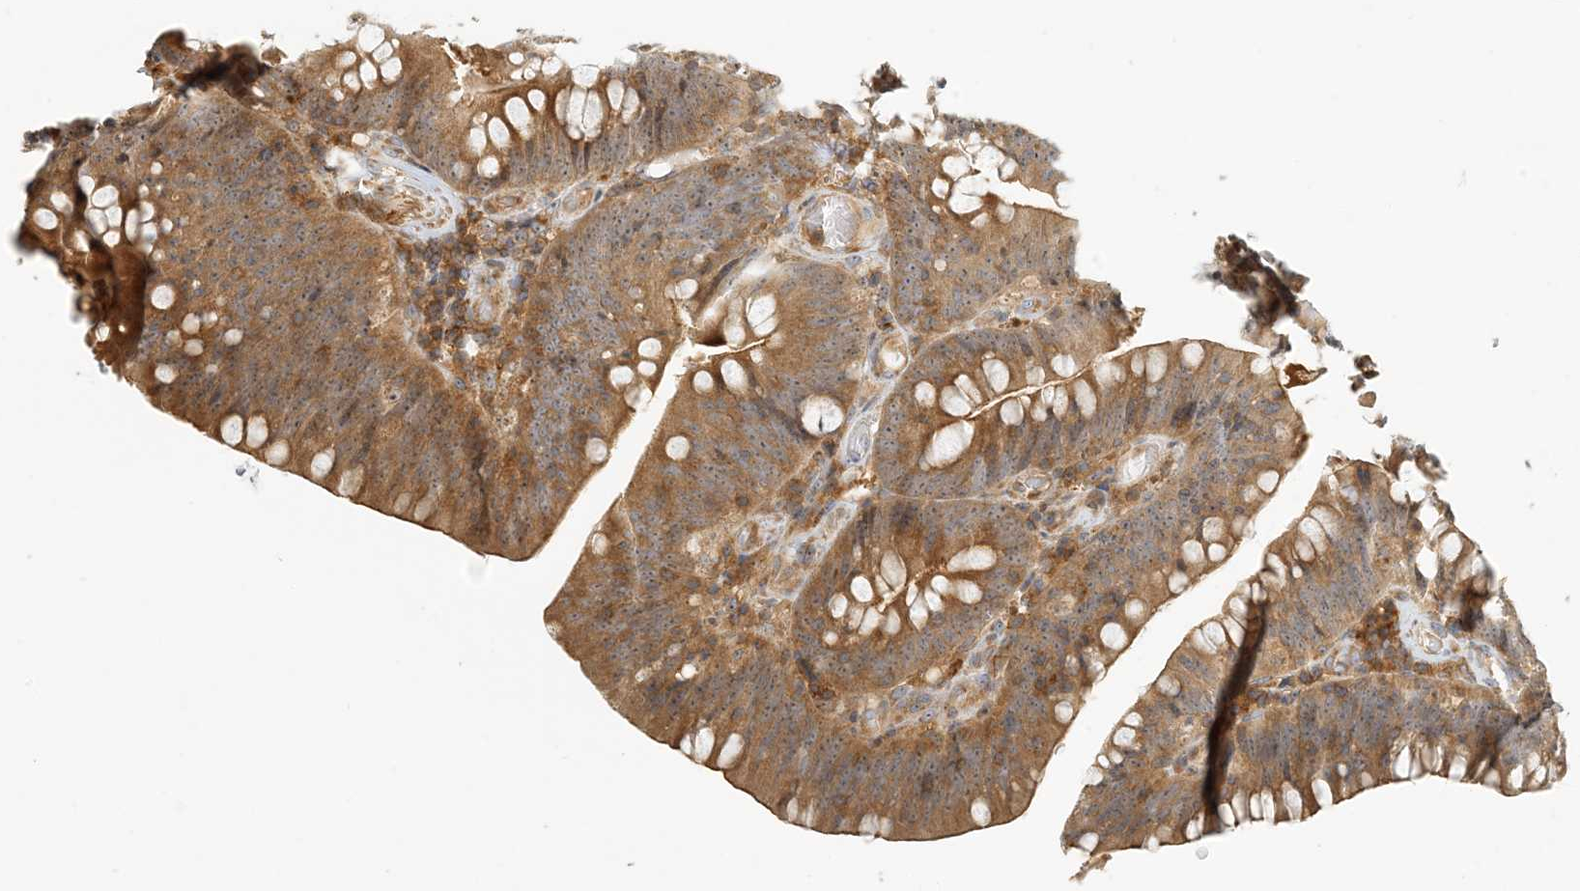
{"staining": {"intensity": "moderate", "quantity": ">75%", "location": "cytoplasmic/membranous"}, "tissue": "colorectal cancer", "cell_type": "Tumor cells", "image_type": "cancer", "snomed": [{"axis": "morphology", "description": "Normal tissue, NOS"}, {"axis": "topography", "description": "Colon"}], "caption": "About >75% of tumor cells in human colorectal cancer demonstrate moderate cytoplasmic/membranous protein staining as visualized by brown immunohistochemical staining.", "gene": "COLEC11", "patient": {"sex": "female", "age": 82}}